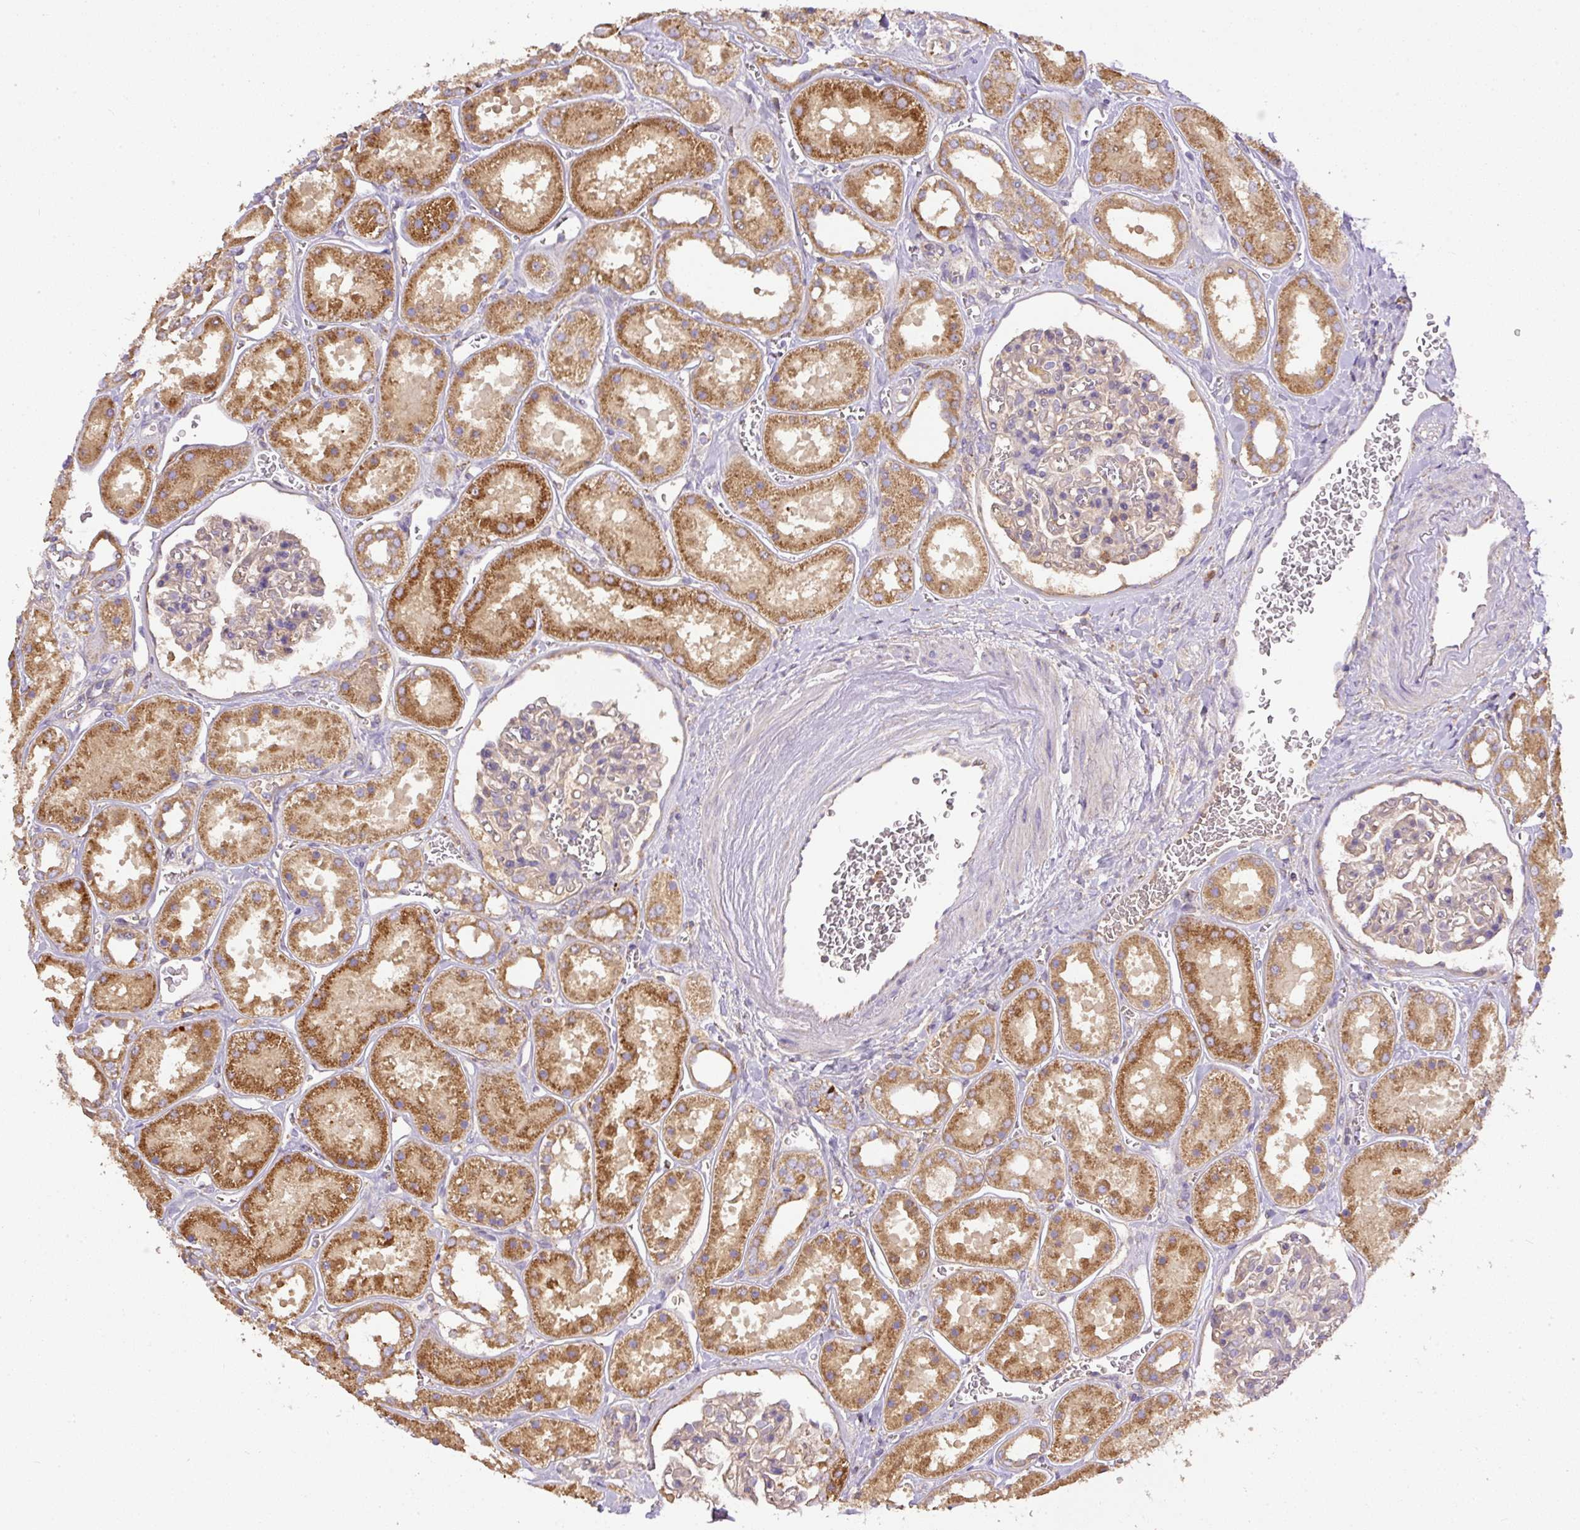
{"staining": {"intensity": "negative", "quantity": "none", "location": "none"}, "tissue": "kidney", "cell_type": "Cells in glomeruli", "image_type": "normal", "snomed": [{"axis": "morphology", "description": "Normal tissue, NOS"}, {"axis": "topography", "description": "Kidney"}], "caption": "The micrograph exhibits no significant positivity in cells in glomeruli of kidney.", "gene": "DAPK1", "patient": {"sex": "female", "age": 41}}